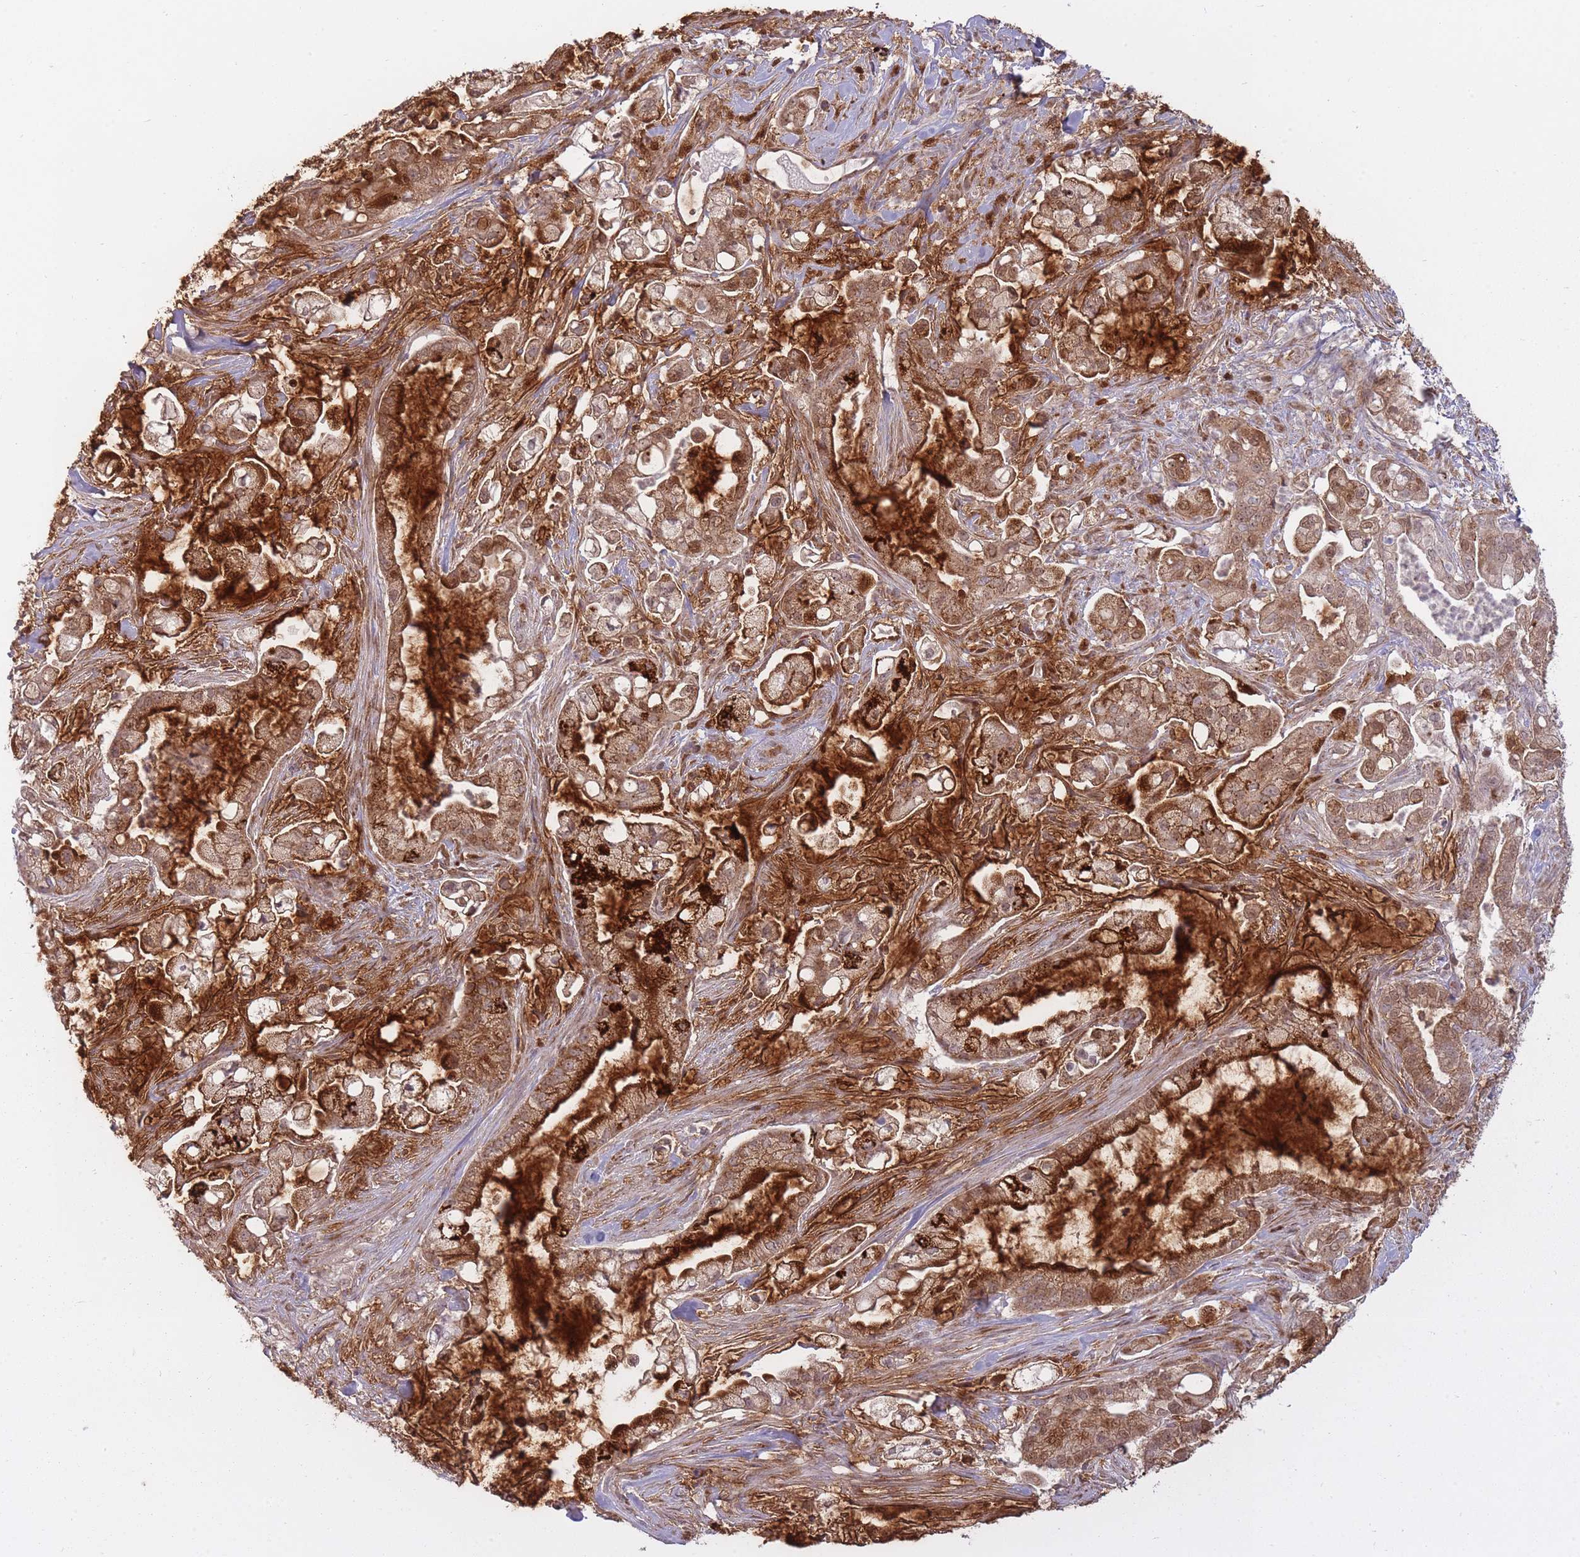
{"staining": {"intensity": "strong", "quantity": "25%-75%", "location": "cytoplasmic/membranous"}, "tissue": "pancreatic cancer", "cell_type": "Tumor cells", "image_type": "cancer", "snomed": [{"axis": "morphology", "description": "Adenocarcinoma, NOS"}, {"axis": "topography", "description": "Pancreas"}], "caption": "Pancreatic cancer stained with a protein marker shows strong staining in tumor cells.", "gene": "LGALS9", "patient": {"sex": "female", "age": 69}}